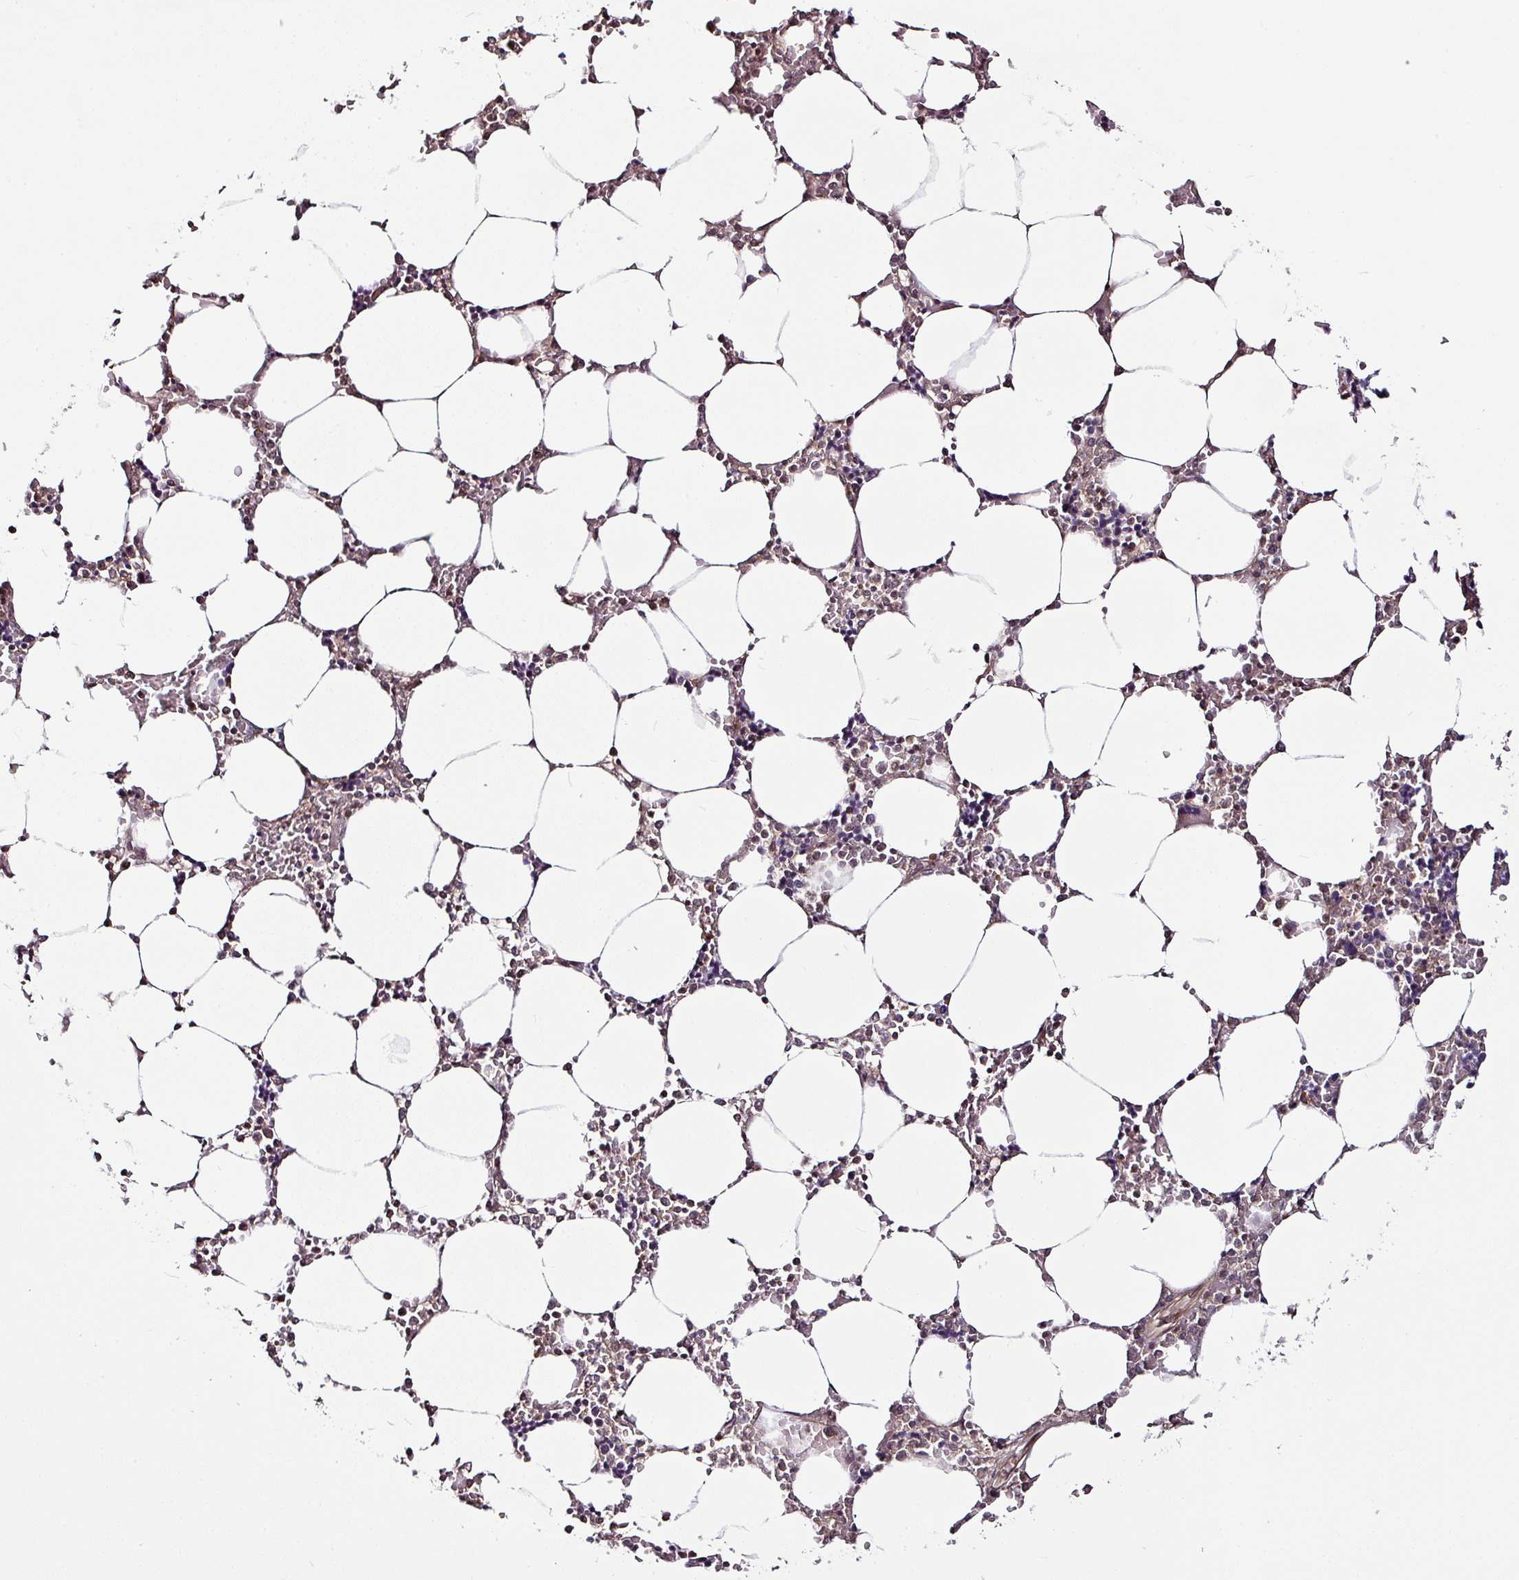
{"staining": {"intensity": "weak", "quantity": "25%-75%", "location": "cytoplasmic/membranous"}, "tissue": "bone marrow", "cell_type": "Hematopoietic cells", "image_type": "normal", "snomed": [{"axis": "morphology", "description": "Normal tissue, NOS"}, {"axis": "topography", "description": "Bone marrow"}], "caption": "IHC micrograph of unremarkable bone marrow: bone marrow stained using immunohistochemistry (IHC) reveals low levels of weak protein expression localized specifically in the cytoplasmic/membranous of hematopoietic cells, appearing as a cytoplasmic/membranous brown color.", "gene": "DCAF13", "patient": {"sex": "male", "age": 64}}